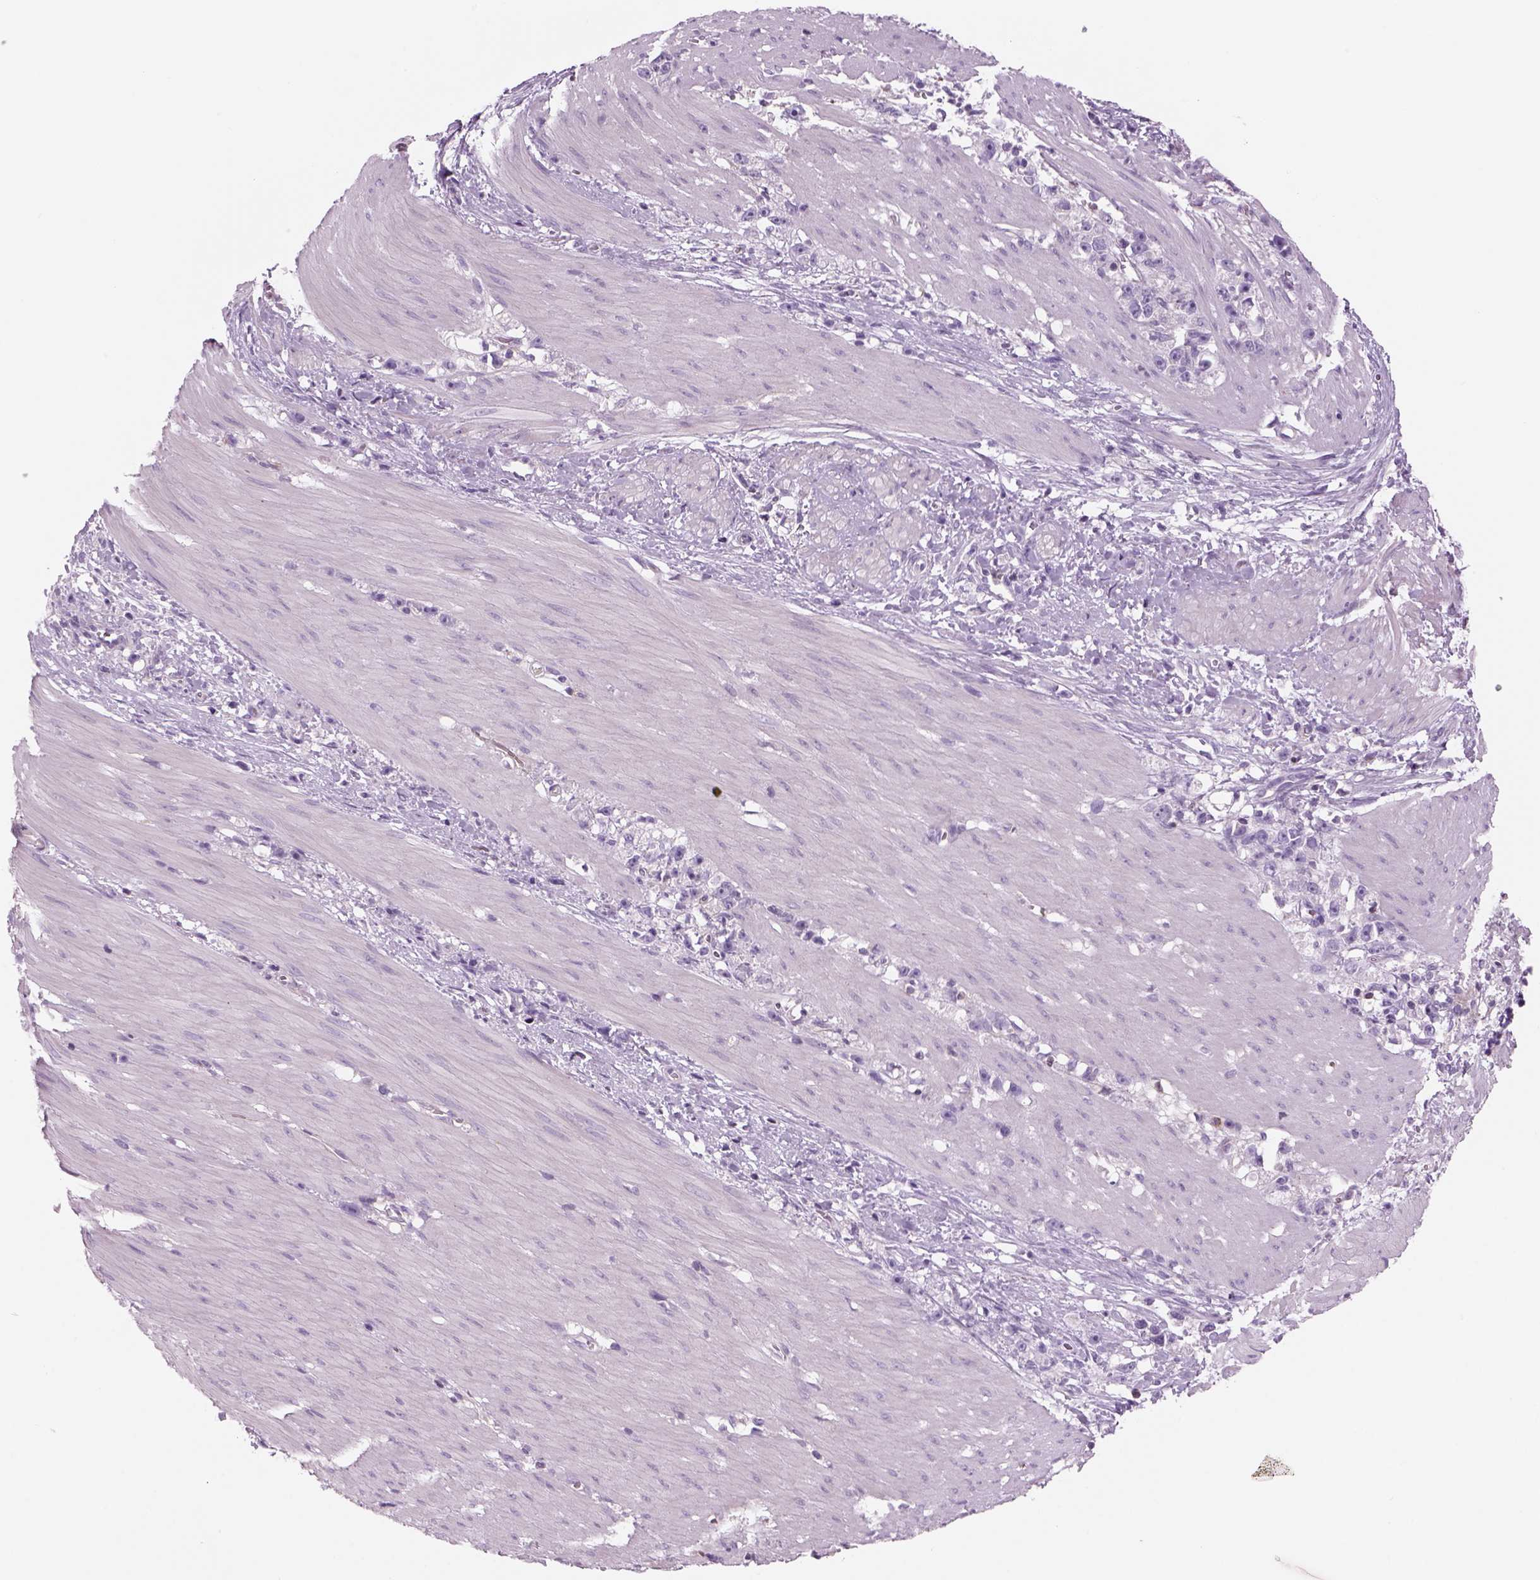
{"staining": {"intensity": "negative", "quantity": "none", "location": "none"}, "tissue": "stomach cancer", "cell_type": "Tumor cells", "image_type": "cancer", "snomed": [{"axis": "morphology", "description": "Adenocarcinoma, NOS"}, {"axis": "topography", "description": "Stomach"}], "caption": "This is a histopathology image of immunohistochemistry staining of adenocarcinoma (stomach), which shows no staining in tumor cells.", "gene": "SLC1A7", "patient": {"sex": "female", "age": 59}}